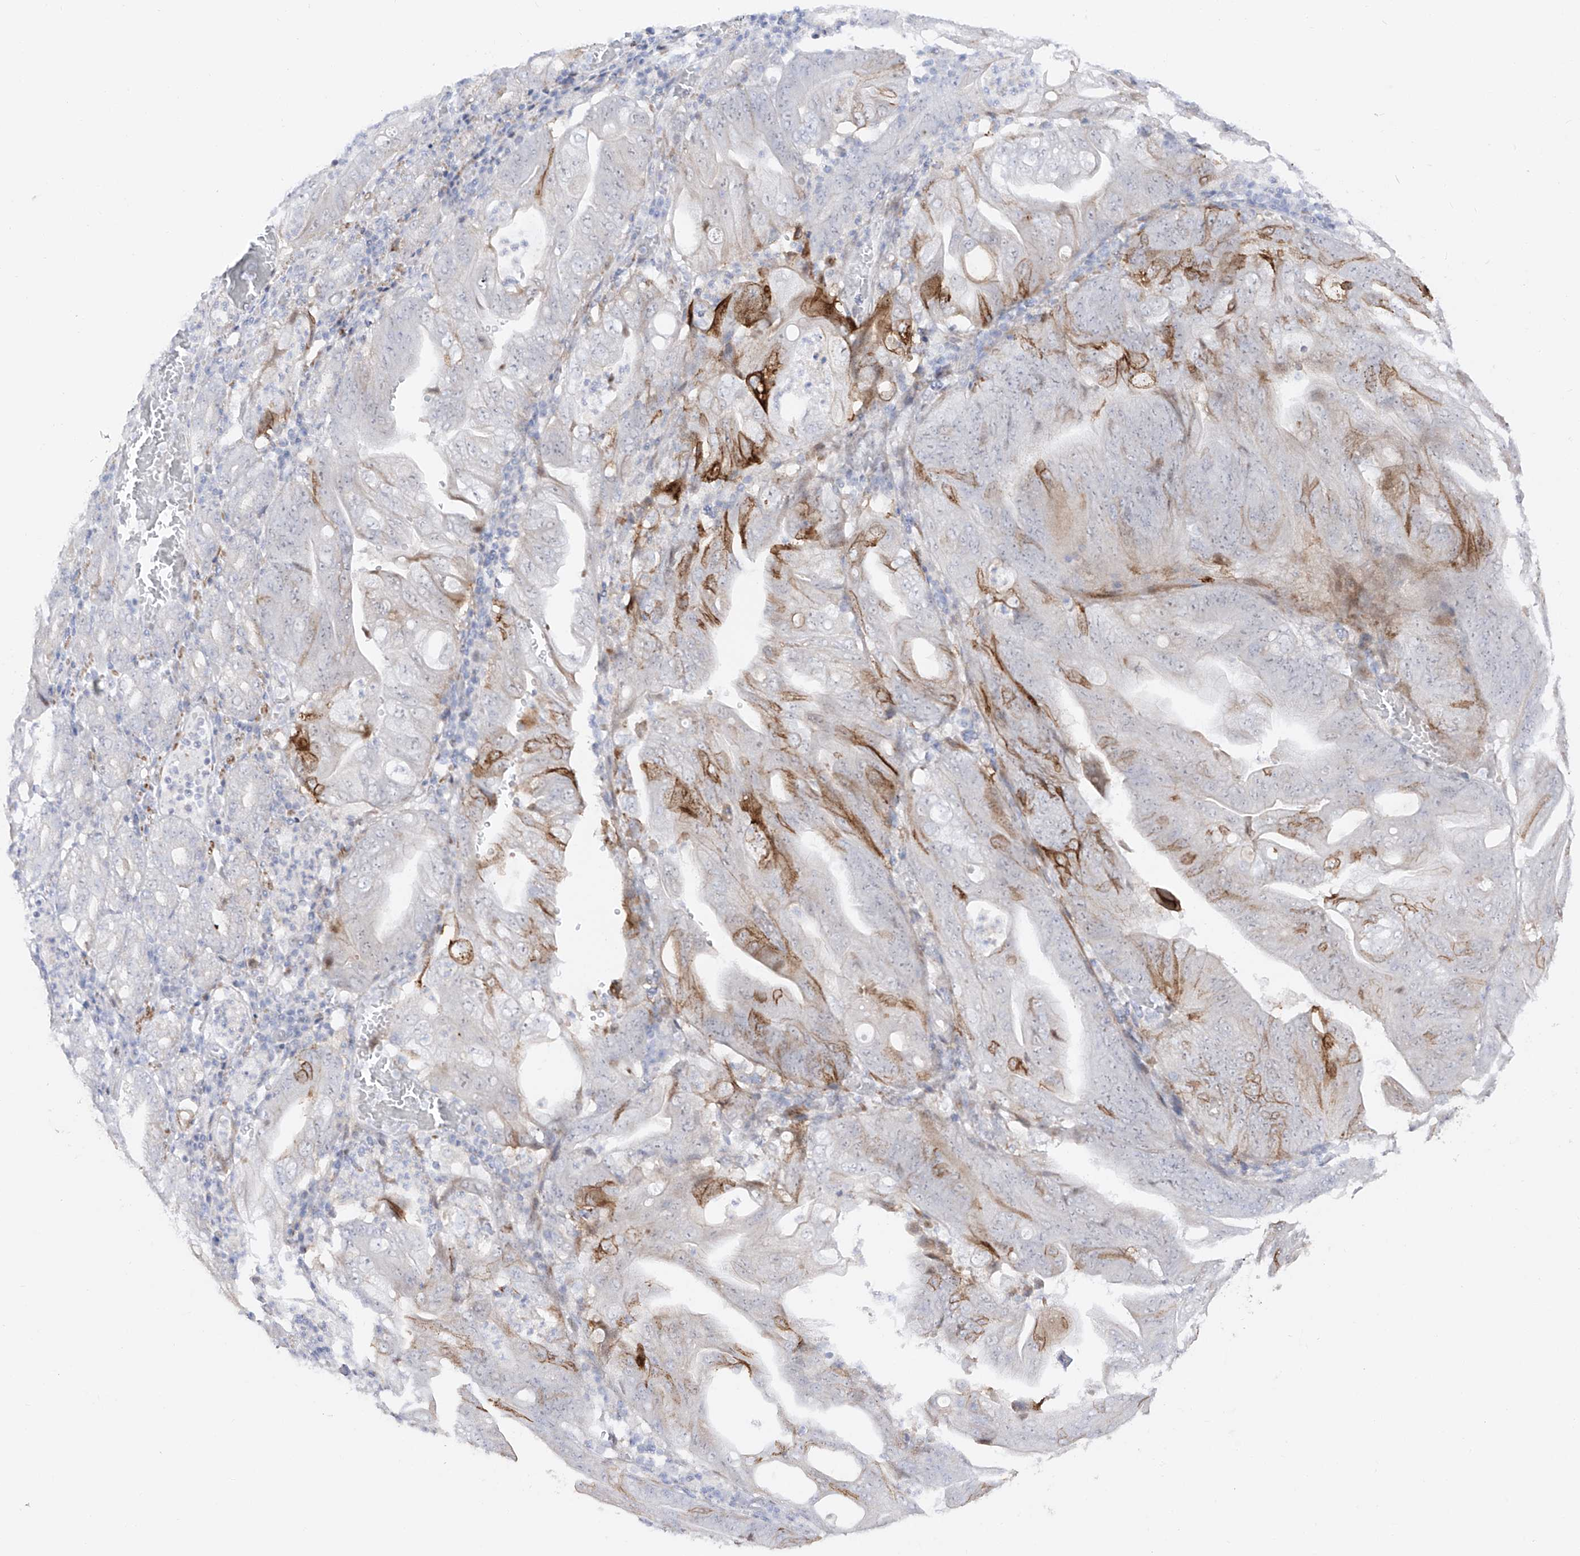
{"staining": {"intensity": "moderate", "quantity": "25%-75%", "location": "cytoplasmic/membranous"}, "tissue": "stomach cancer", "cell_type": "Tumor cells", "image_type": "cancer", "snomed": [{"axis": "morphology", "description": "Adenocarcinoma, NOS"}, {"axis": "topography", "description": "Stomach"}], "caption": "IHC (DAB (3,3'-diaminobenzidine)) staining of stomach cancer (adenocarcinoma) displays moderate cytoplasmic/membranous protein staining in approximately 25%-75% of tumor cells.", "gene": "ZNF180", "patient": {"sex": "female", "age": 73}}